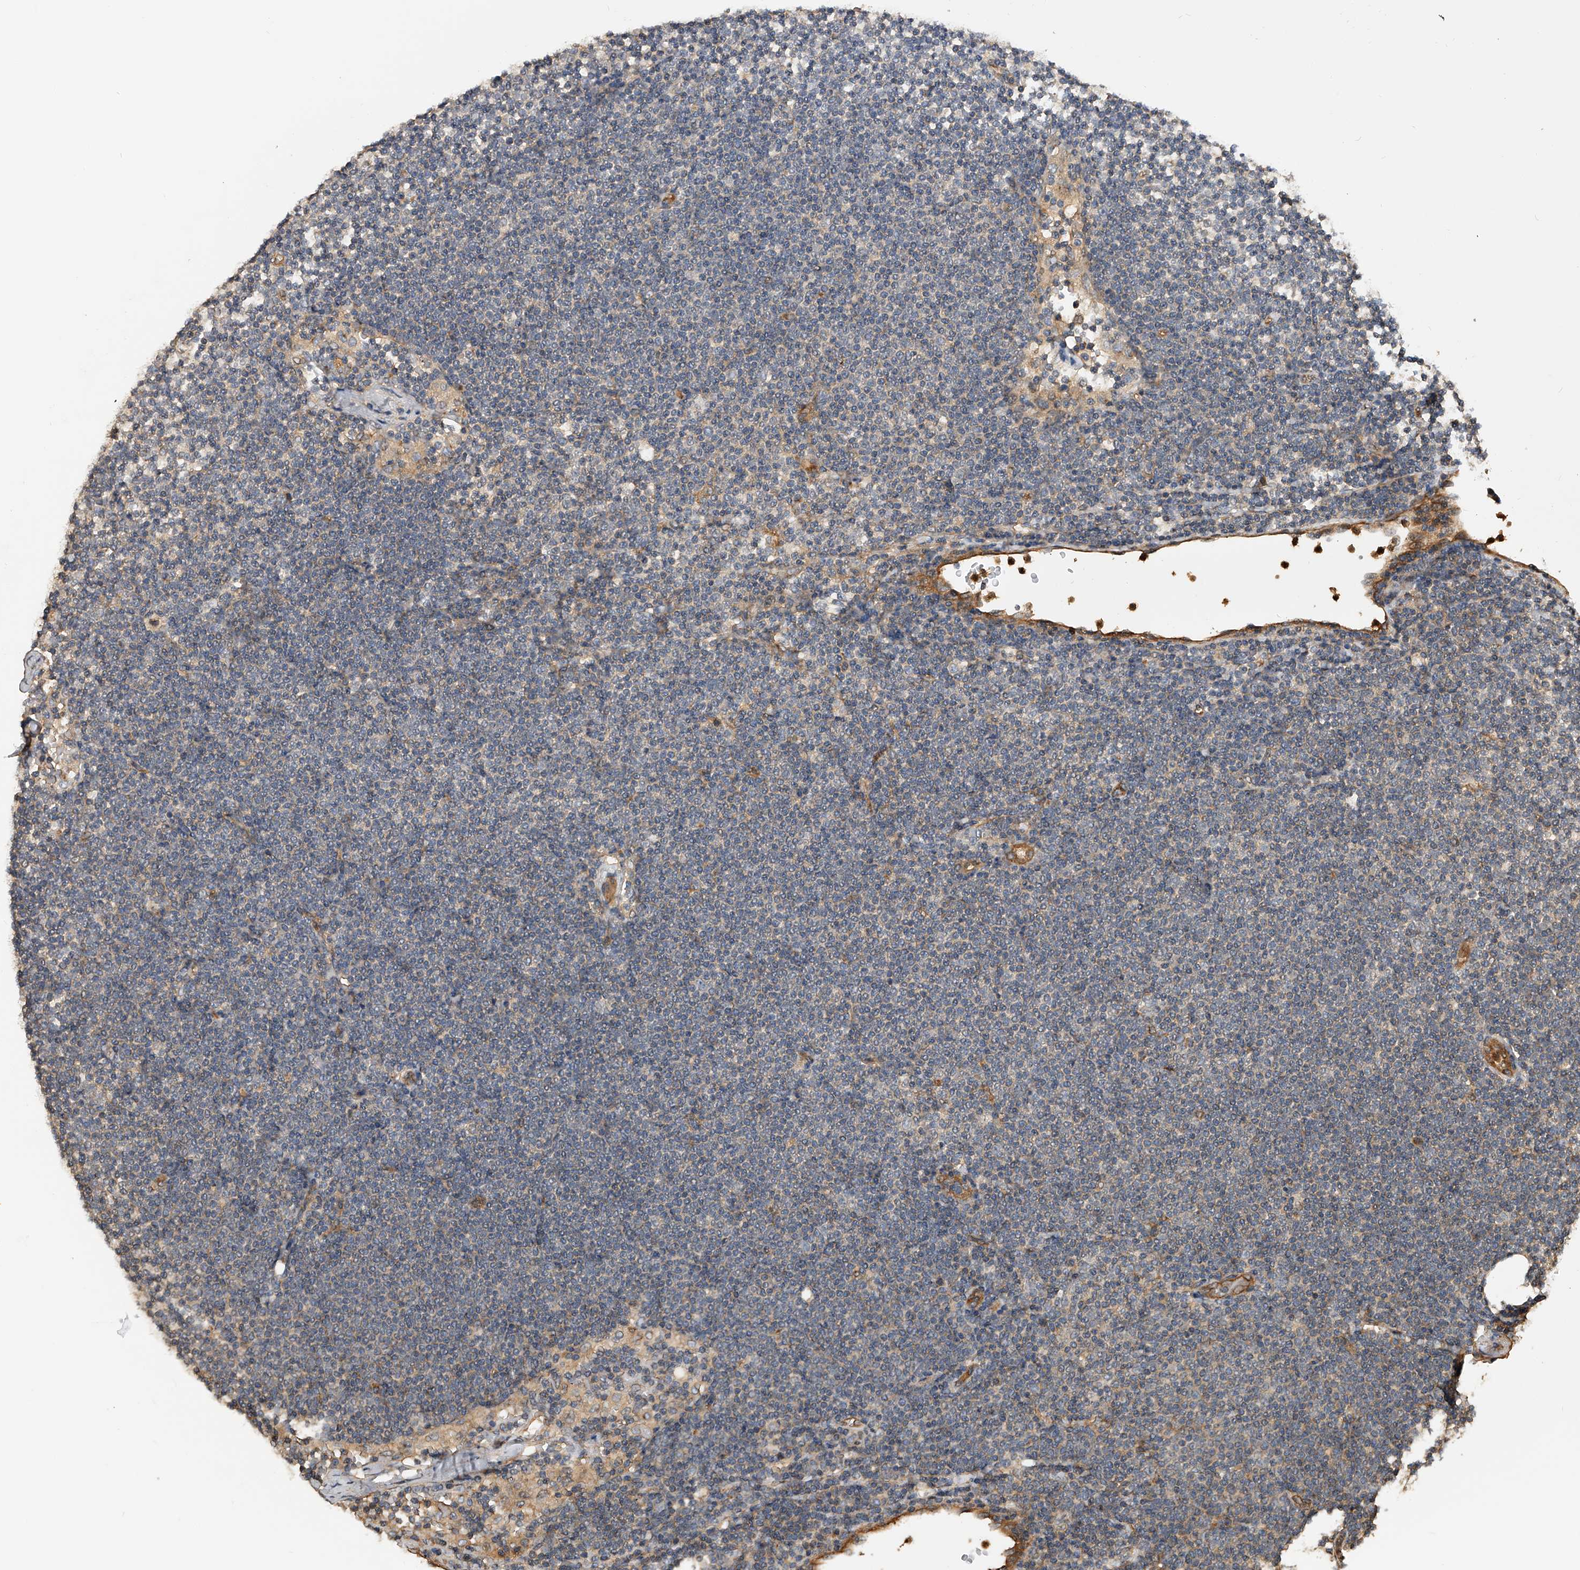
{"staining": {"intensity": "negative", "quantity": "none", "location": "none"}, "tissue": "lymphoma", "cell_type": "Tumor cells", "image_type": "cancer", "snomed": [{"axis": "morphology", "description": "Malignant lymphoma, non-Hodgkin's type, Low grade"}, {"axis": "topography", "description": "Lymph node"}], "caption": "The micrograph demonstrates no significant staining in tumor cells of lymphoma. The staining is performed using DAB (3,3'-diaminobenzidine) brown chromogen with nuclei counter-stained in using hematoxylin.", "gene": "PTPRA", "patient": {"sex": "female", "age": 53}}